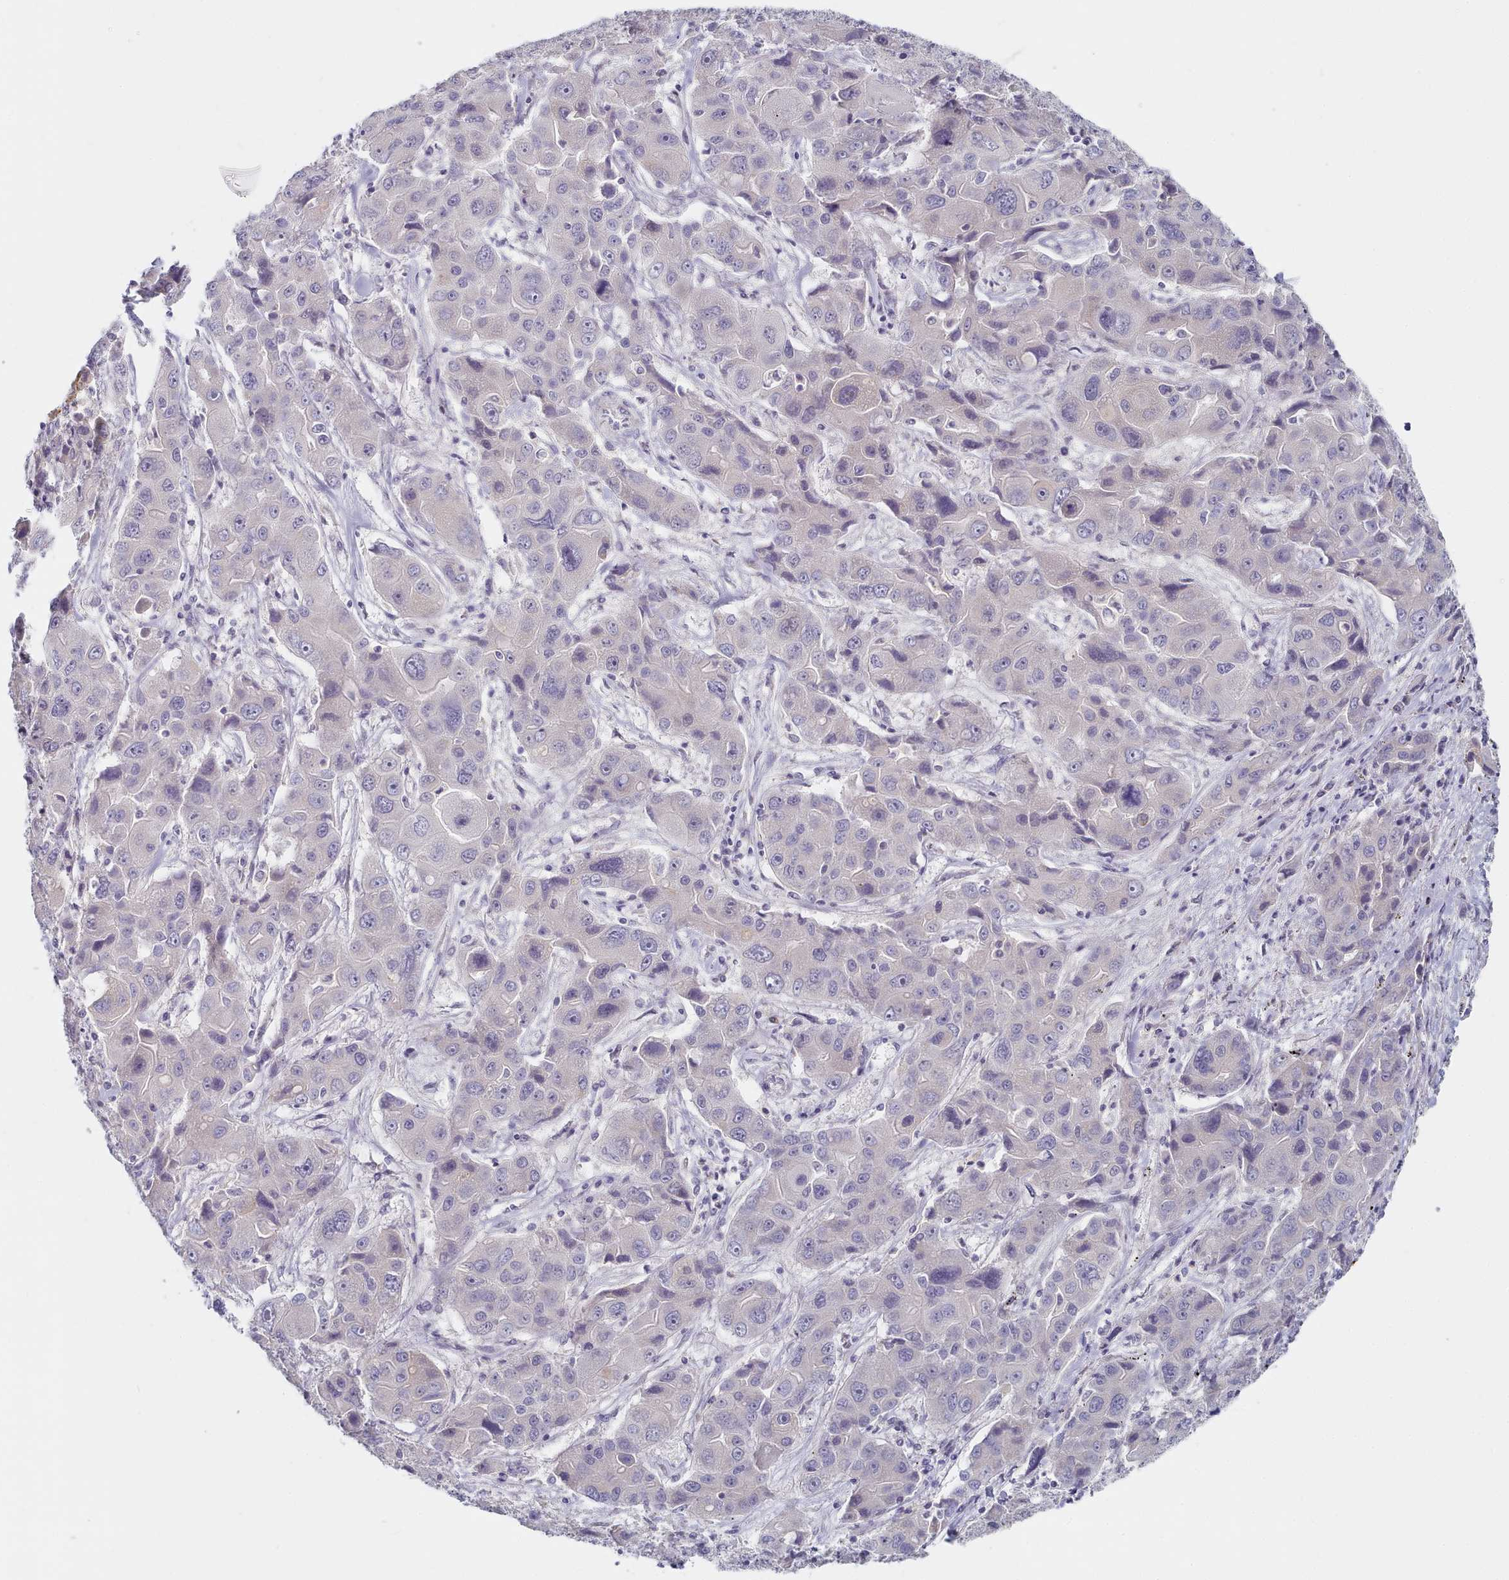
{"staining": {"intensity": "negative", "quantity": "none", "location": "none"}, "tissue": "liver cancer", "cell_type": "Tumor cells", "image_type": "cancer", "snomed": [{"axis": "morphology", "description": "Cholangiocarcinoma"}, {"axis": "topography", "description": "Liver"}], "caption": "Protein analysis of liver cancer (cholangiocarcinoma) exhibits no significant staining in tumor cells. (DAB (3,3'-diaminobenzidine) immunohistochemistry (IHC) with hematoxylin counter stain).", "gene": "TYW1B", "patient": {"sex": "male", "age": 67}}